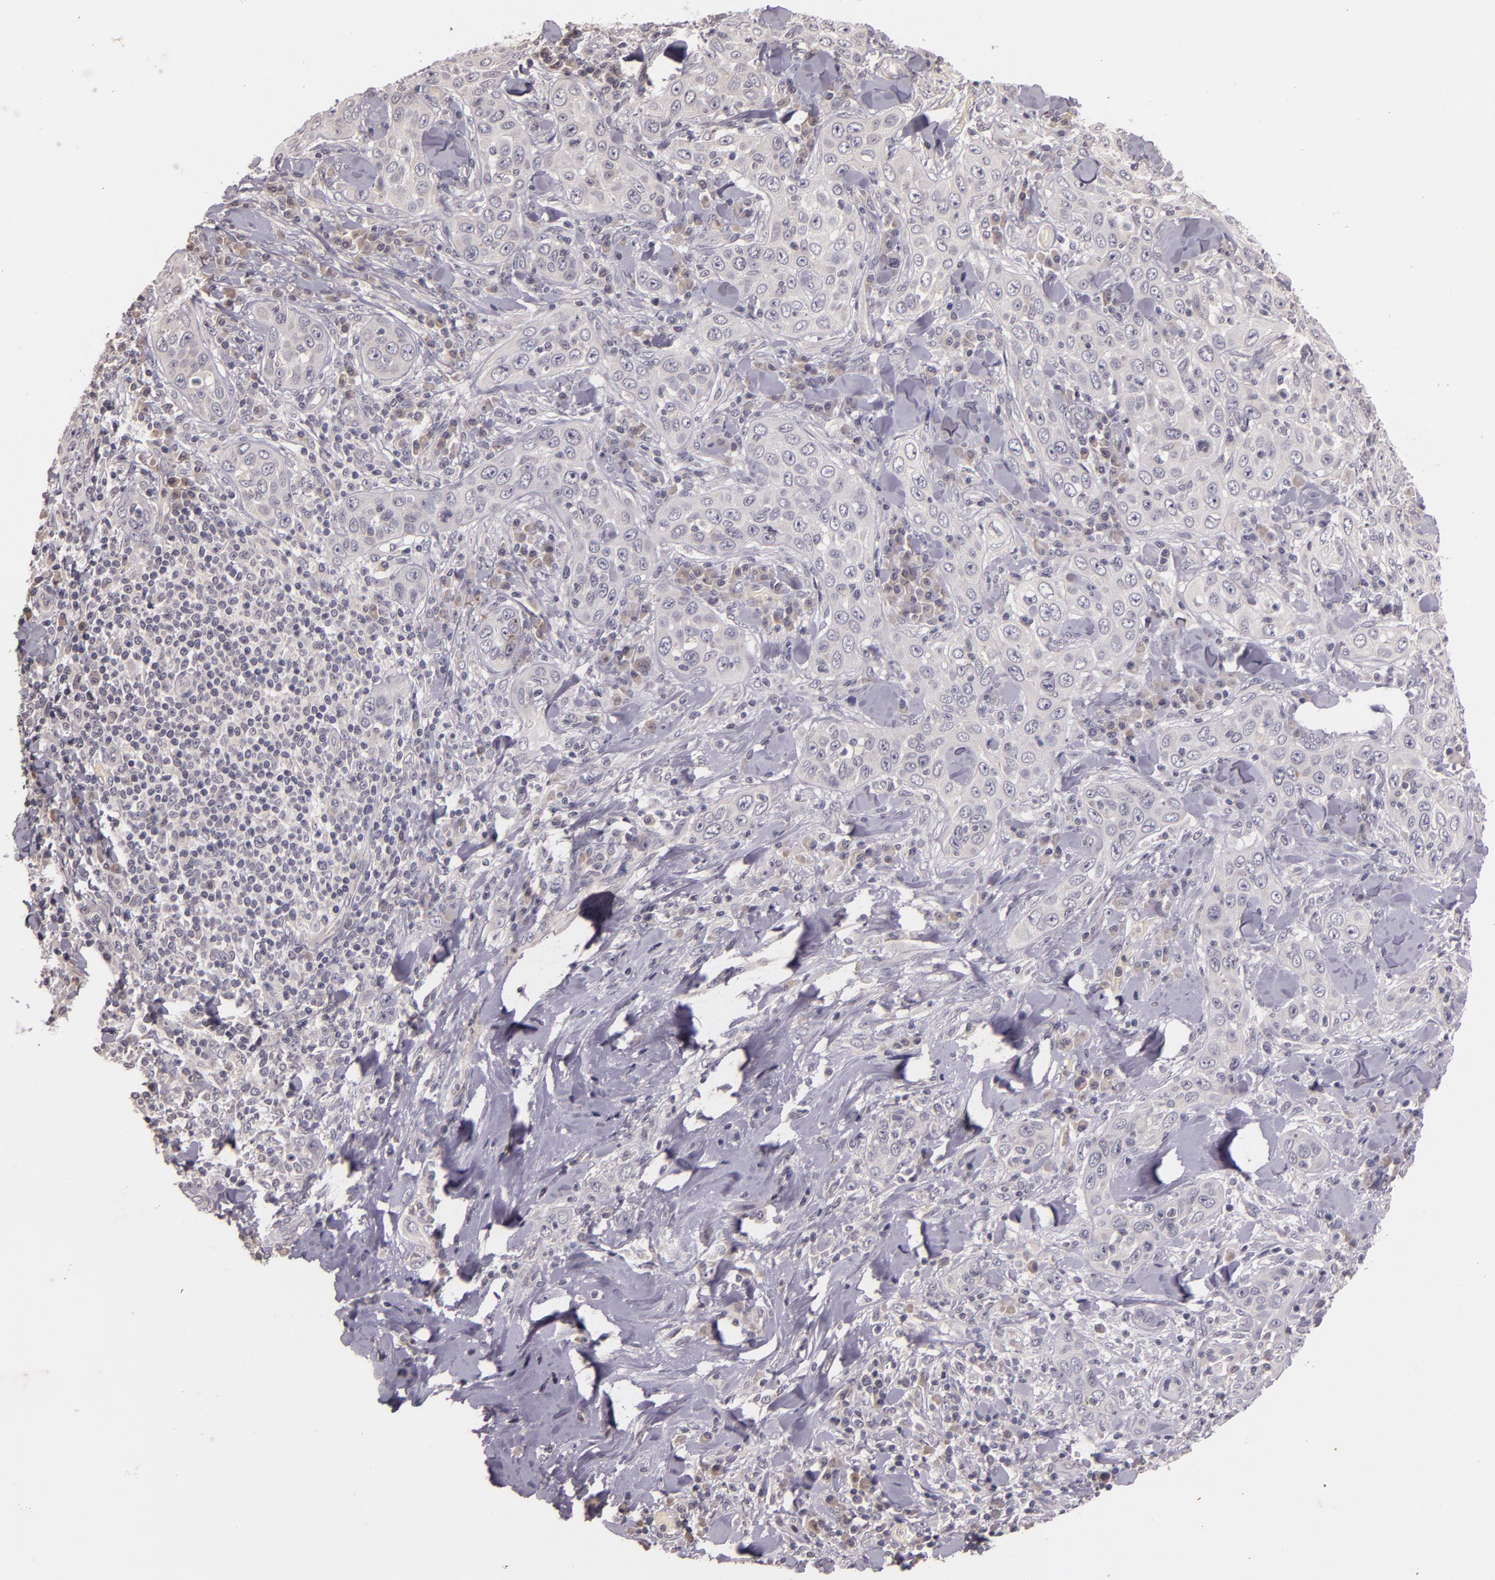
{"staining": {"intensity": "negative", "quantity": "none", "location": "none"}, "tissue": "skin cancer", "cell_type": "Tumor cells", "image_type": "cancer", "snomed": [{"axis": "morphology", "description": "Squamous cell carcinoma, NOS"}, {"axis": "topography", "description": "Skin"}], "caption": "This is an immunohistochemistry (IHC) micrograph of human skin cancer (squamous cell carcinoma). There is no expression in tumor cells.", "gene": "TFF1", "patient": {"sex": "male", "age": 84}}